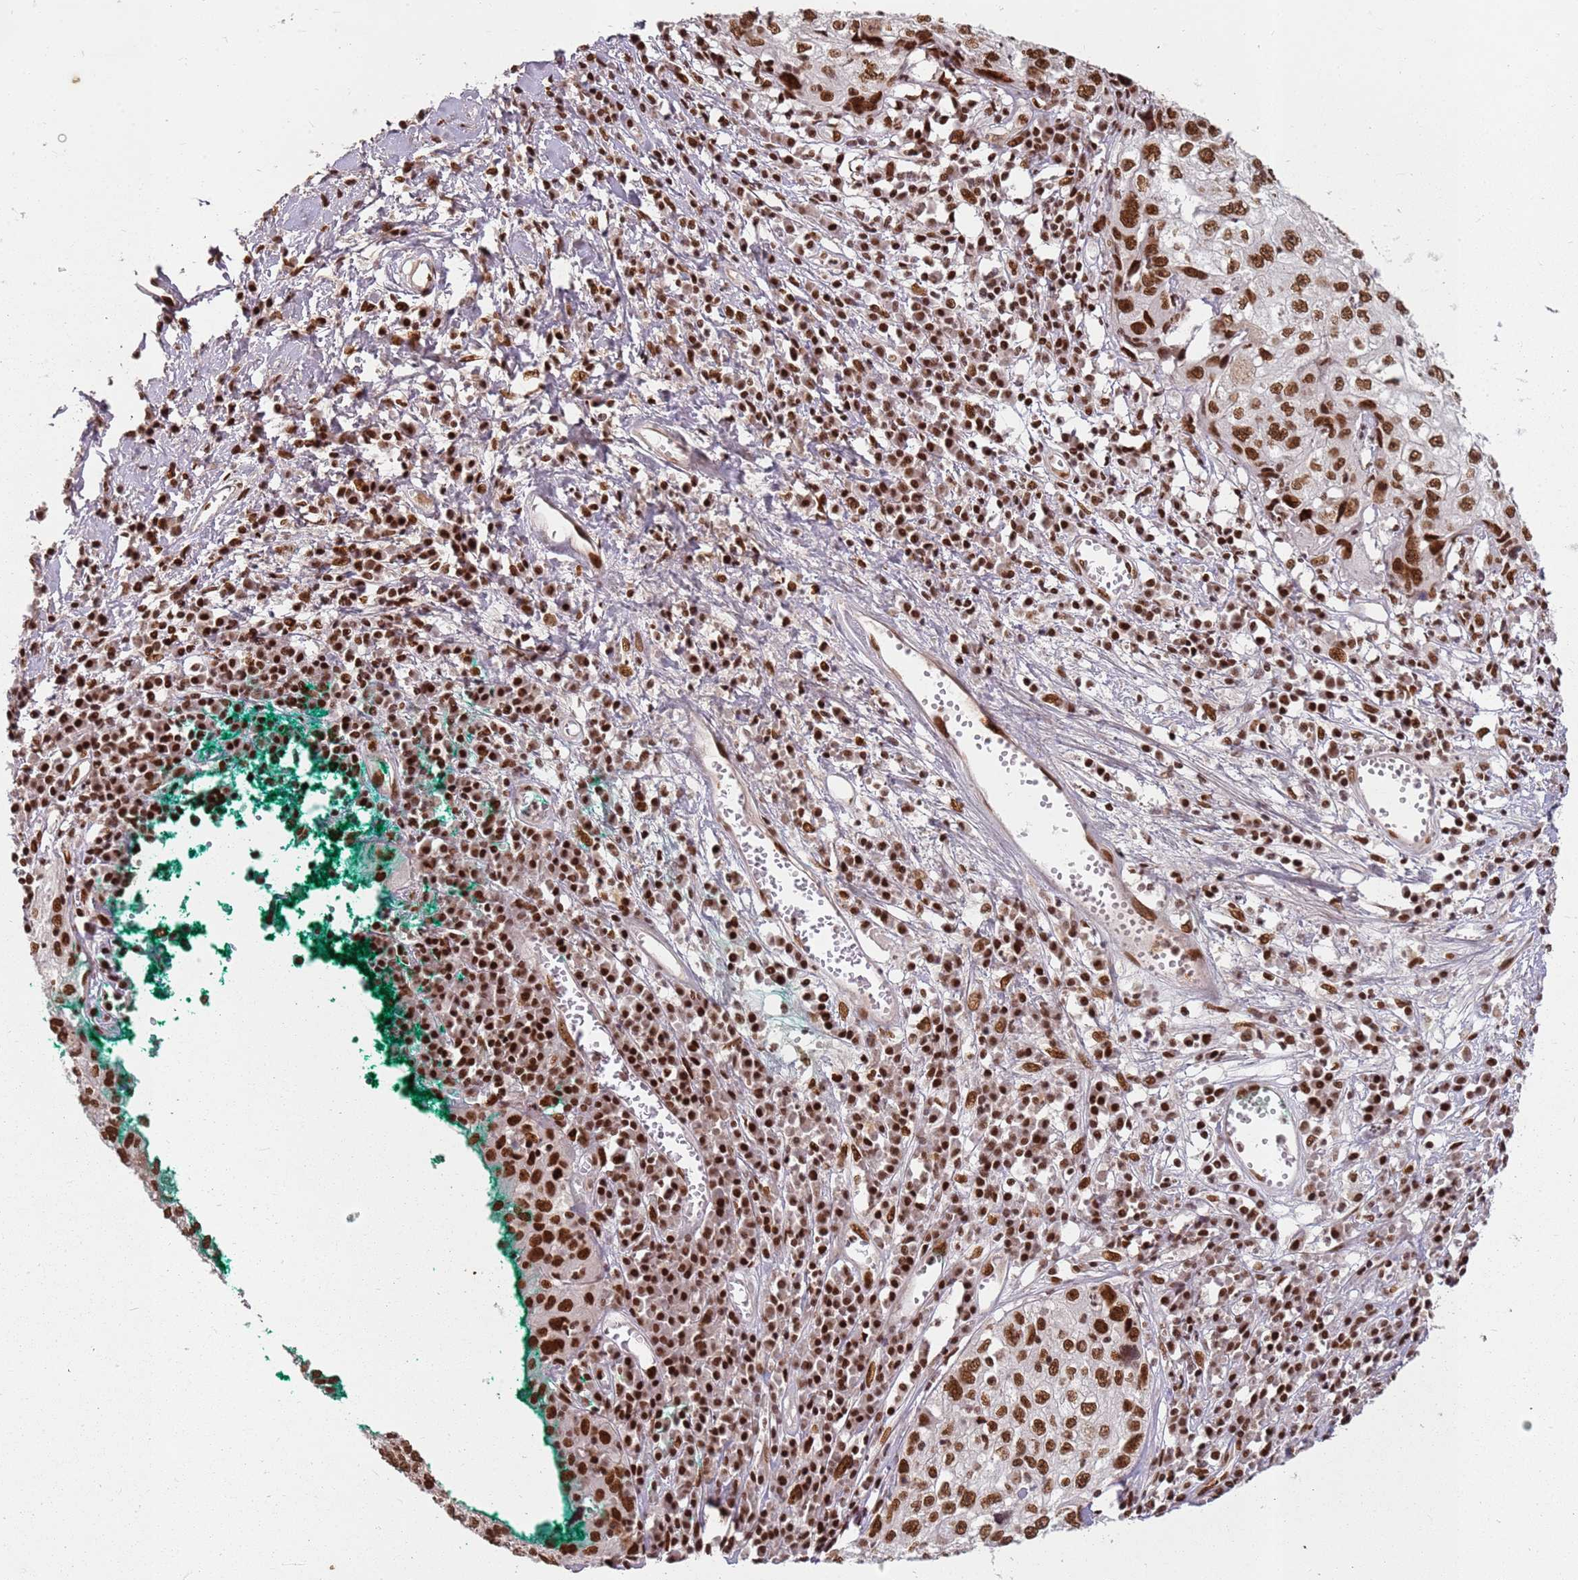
{"staining": {"intensity": "strong", "quantity": ">75%", "location": "nuclear"}, "tissue": "cervical cancer", "cell_type": "Tumor cells", "image_type": "cancer", "snomed": [{"axis": "morphology", "description": "Squamous cell carcinoma, NOS"}, {"axis": "topography", "description": "Cervix"}], "caption": "IHC of squamous cell carcinoma (cervical) displays high levels of strong nuclear positivity in approximately >75% of tumor cells.", "gene": "TENT4A", "patient": {"sex": "female", "age": 57}}